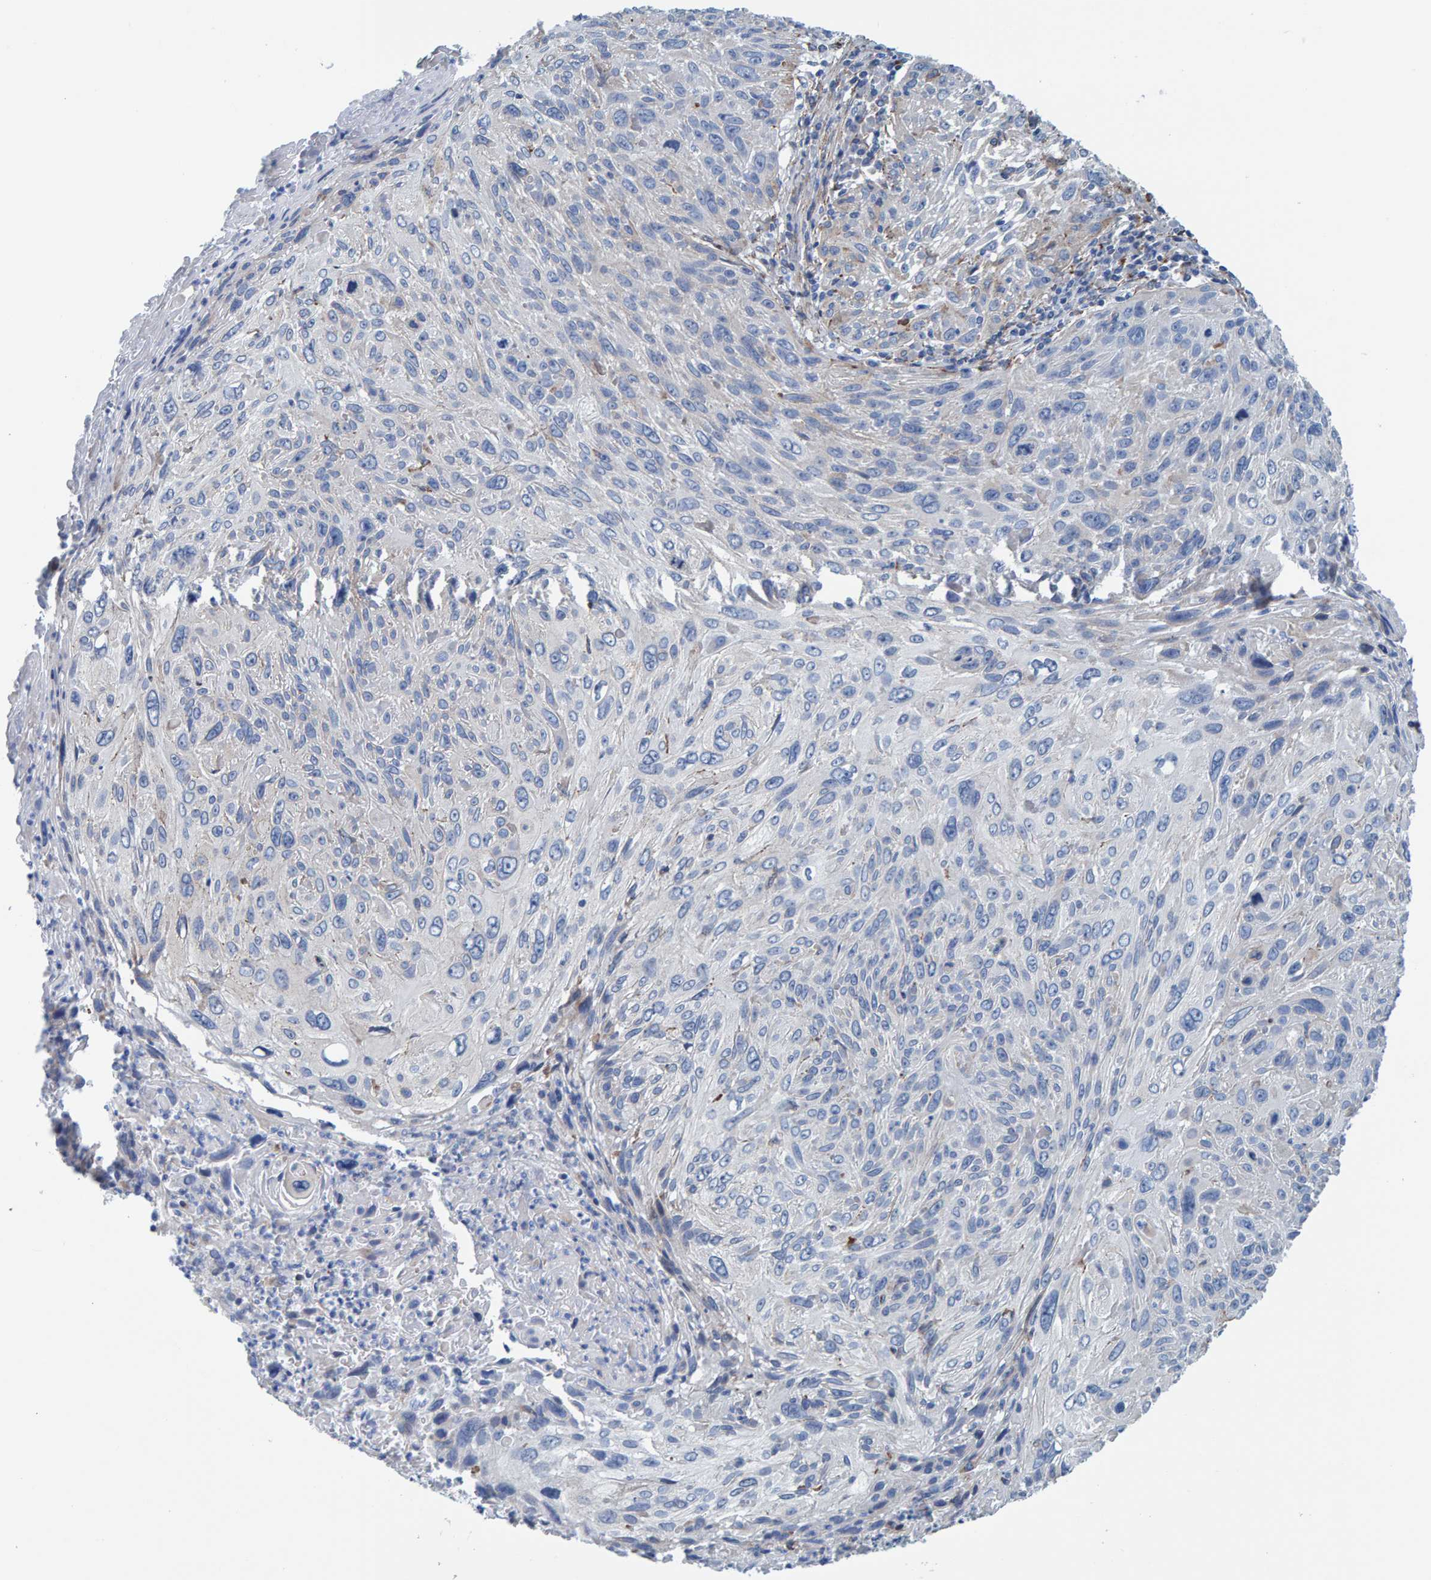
{"staining": {"intensity": "negative", "quantity": "none", "location": "none"}, "tissue": "cervical cancer", "cell_type": "Tumor cells", "image_type": "cancer", "snomed": [{"axis": "morphology", "description": "Squamous cell carcinoma, NOS"}, {"axis": "topography", "description": "Cervix"}], "caption": "High magnification brightfield microscopy of cervical squamous cell carcinoma stained with DAB (3,3'-diaminobenzidine) (brown) and counterstained with hematoxylin (blue): tumor cells show no significant staining. (Immunohistochemistry, brightfield microscopy, high magnification).", "gene": "LRP1", "patient": {"sex": "female", "age": 51}}